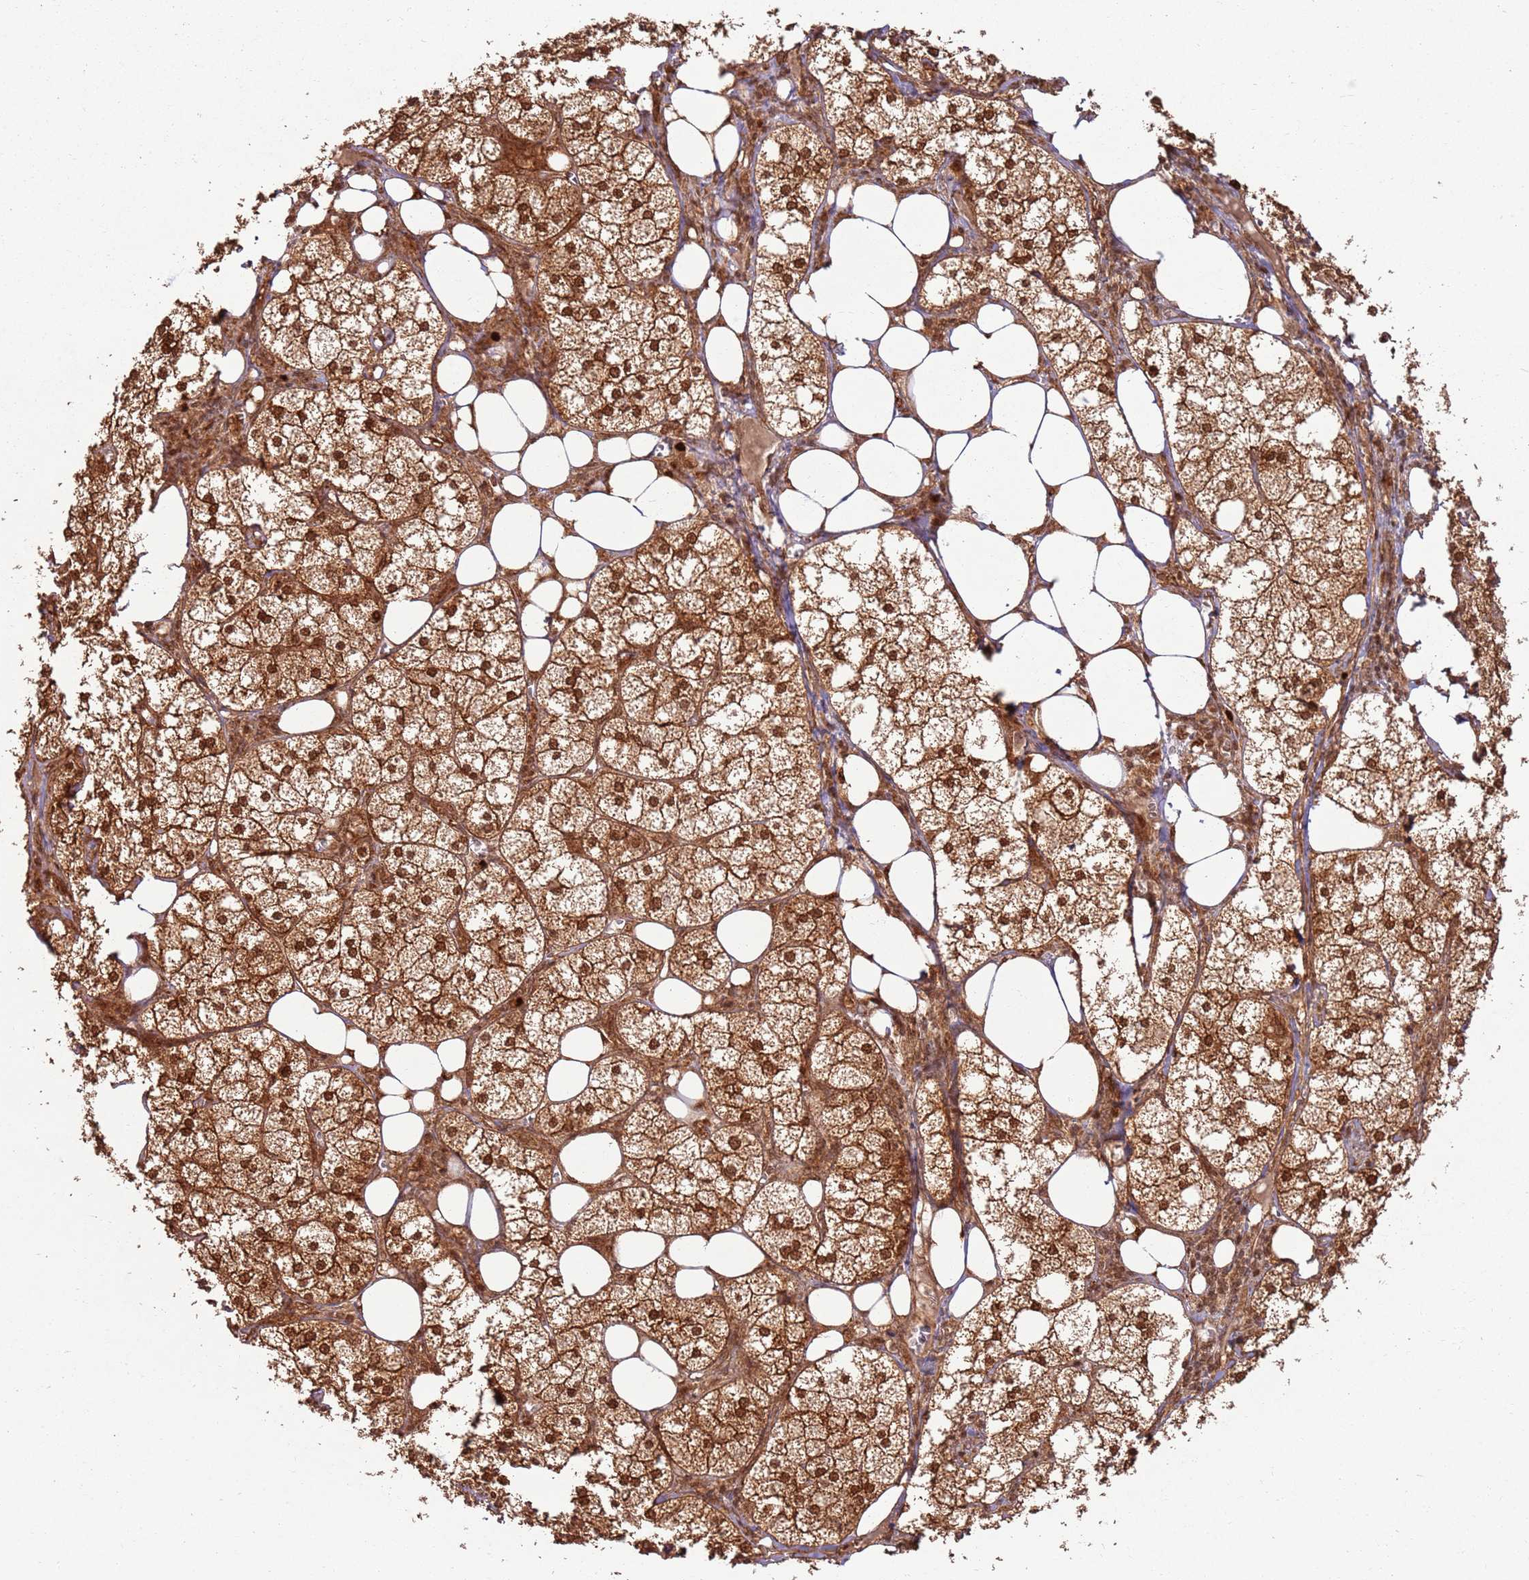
{"staining": {"intensity": "strong", "quantity": ">75%", "location": "cytoplasmic/membranous,nuclear"}, "tissue": "adrenal gland", "cell_type": "Glandular cells", "image_type": "normal", "snomed": [{"axis": "morphology", "description": "Normal tissue, NOS"}, {"axis": "topography", "description": "Adrenal gland"}], "caption": "Immunohistochemical staining of unremarkable human adrenal gland exhibits >75% levels of strong cytoplasmic/membranous,nuclear protein positivity in approximately >75% of glandular cells. The protein is stained brown, and the nuclei are stained in blue (DAB (3,3'-diaminobenzidine) IHC with brightfield microscopy, high magnification).", "gene": "TBC1D13", "patient": {"sex": "female", "age": 61}}